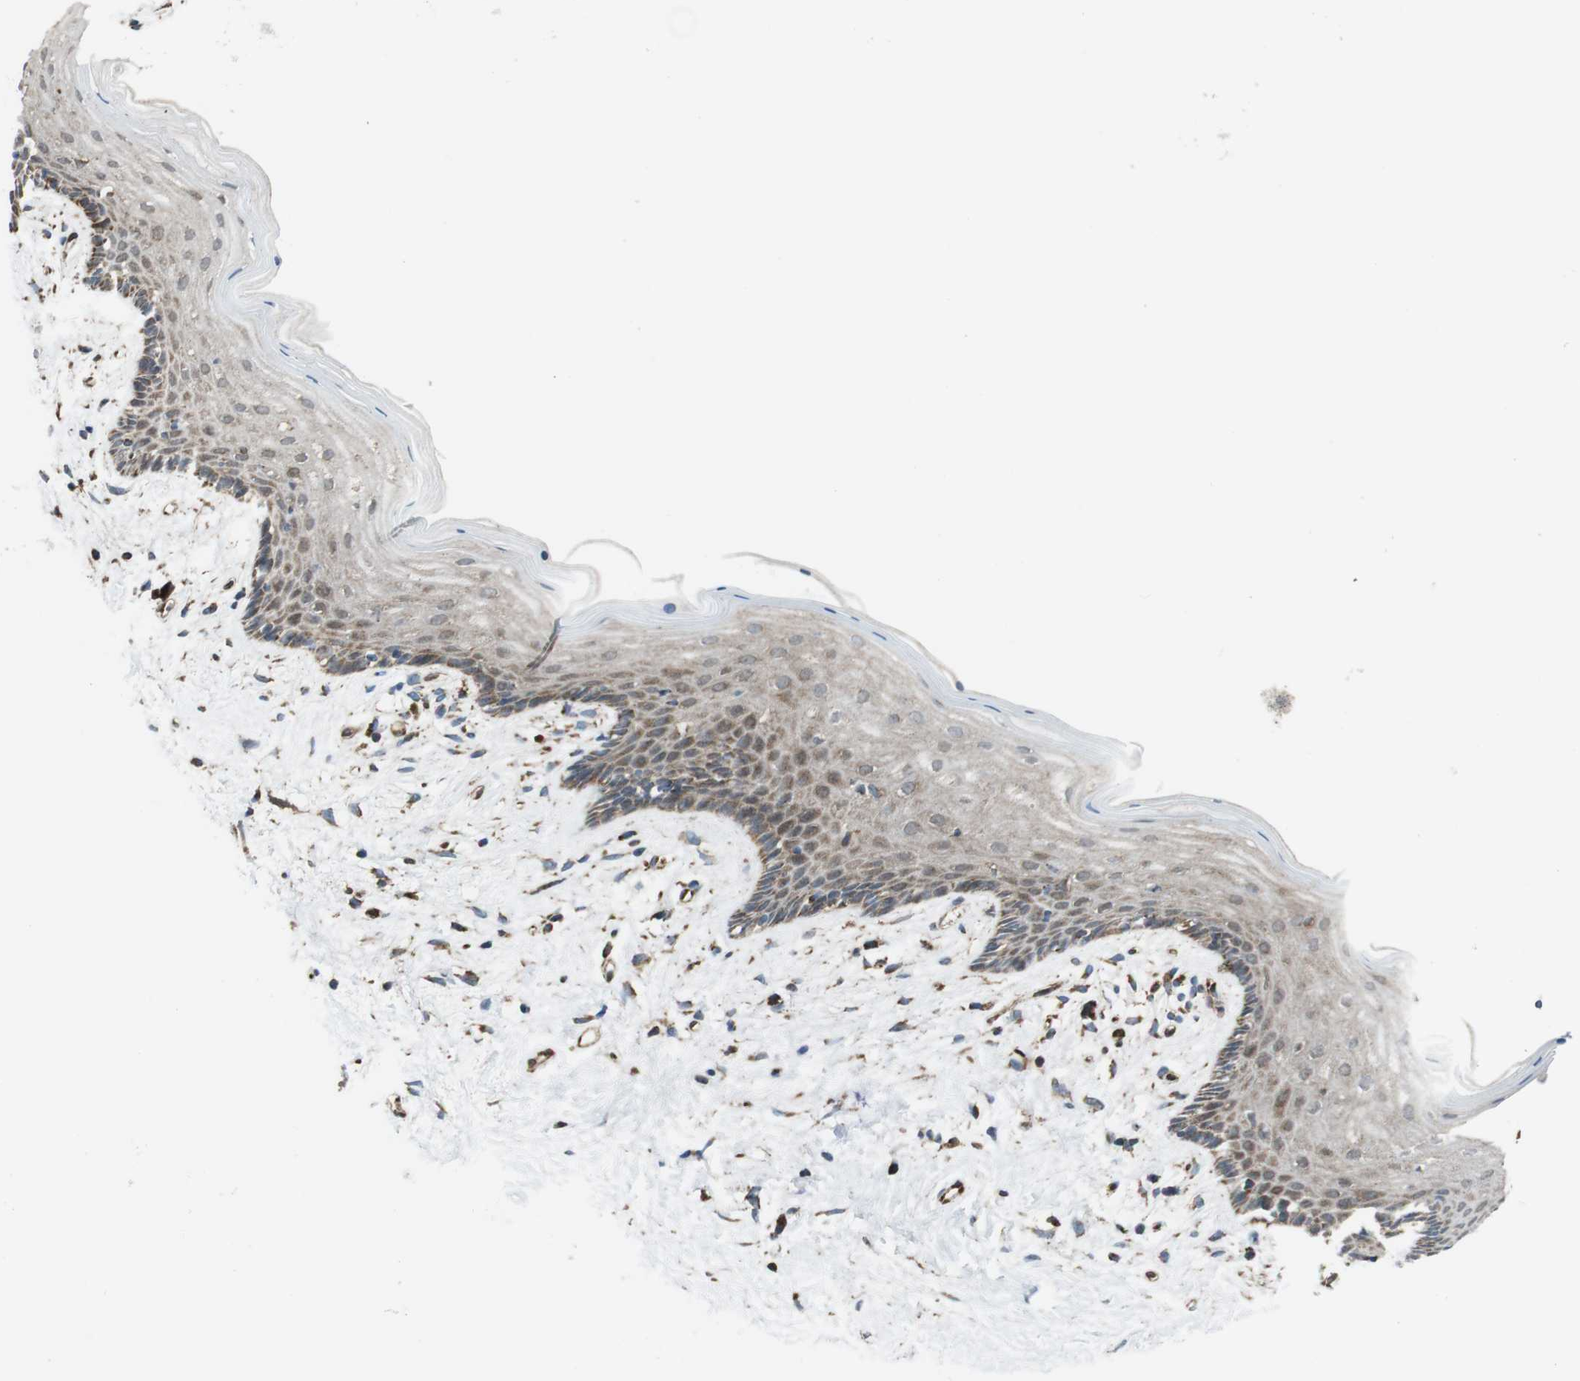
{"staining": {"intensity": "moderate", "quantity": "<25%", "location": "cytoplasmic/membranous"}, "tissue": "vagina", "cell_type": "Squamous epithelial cells", "image_type": "normal", "snomed": [{"axis": "morphology", "description": "Normal tissue, NOS"}, {"axis": "topography", "description": "Vagina"}], "caption": "Immunohistochemical staining of benign human vagina demonstrates low levels of moderate cytoplasmic/membranous positivity in approximately <25% of squamous epithelial cells.", "gene": "GIMAP8", "patient": {"sex": "female", "age": 44}}